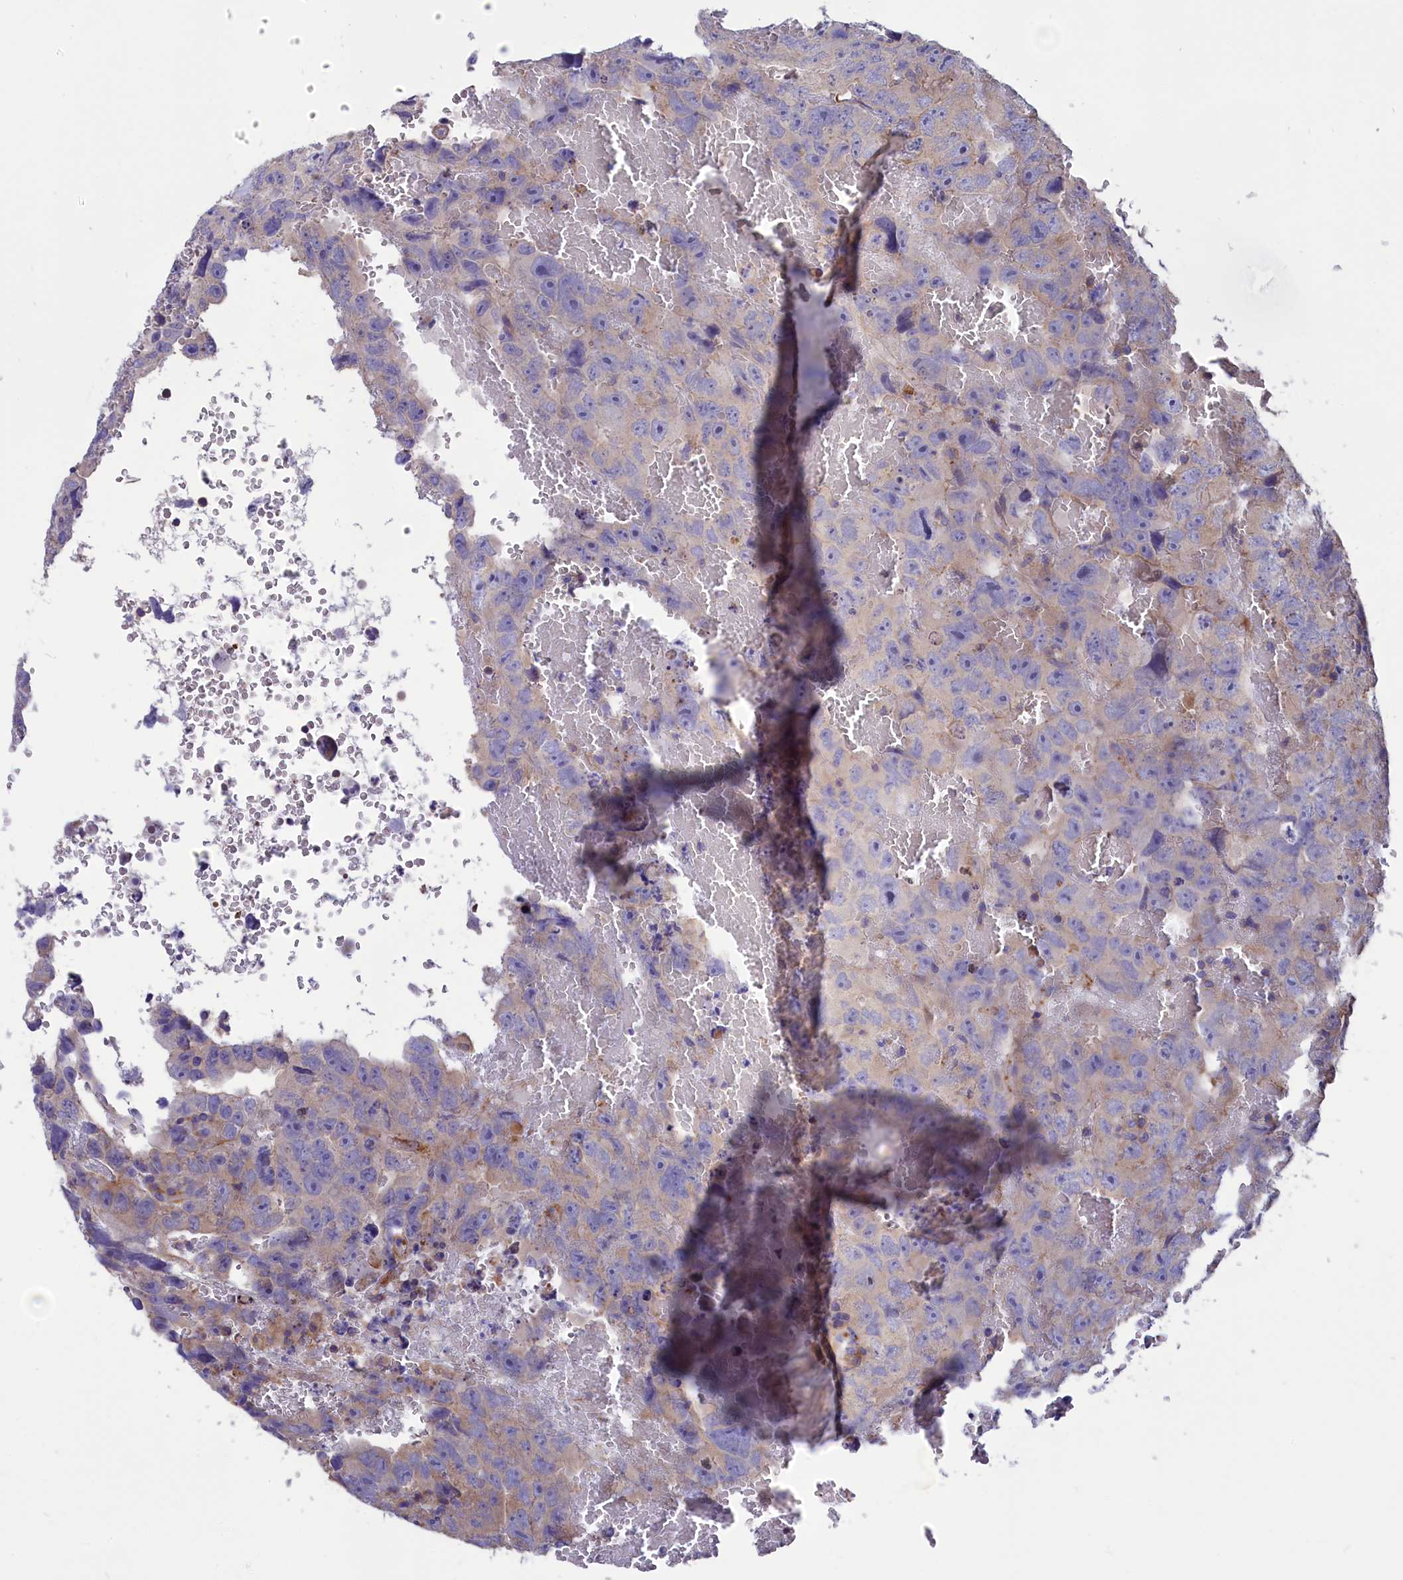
{"staining": {"intensity": "negative", "quantity": "none", "location": "none"}, "tissue": "testis cancer", "cell_type": "Tumor cells", "image_type": "cancer", "snomed": [{"axis": "morphology", "description": "Carcinoma, Embryonal, NOS"}, {"axis": "topography", "description": "Testis"}], "caption": "Embryonal carcinoma (testis) was stained to show a protein in brown. There is no significant expression in tumor cells.", "gene": "AMDHD2", "patient": {"sex": "male", "age": 45}}